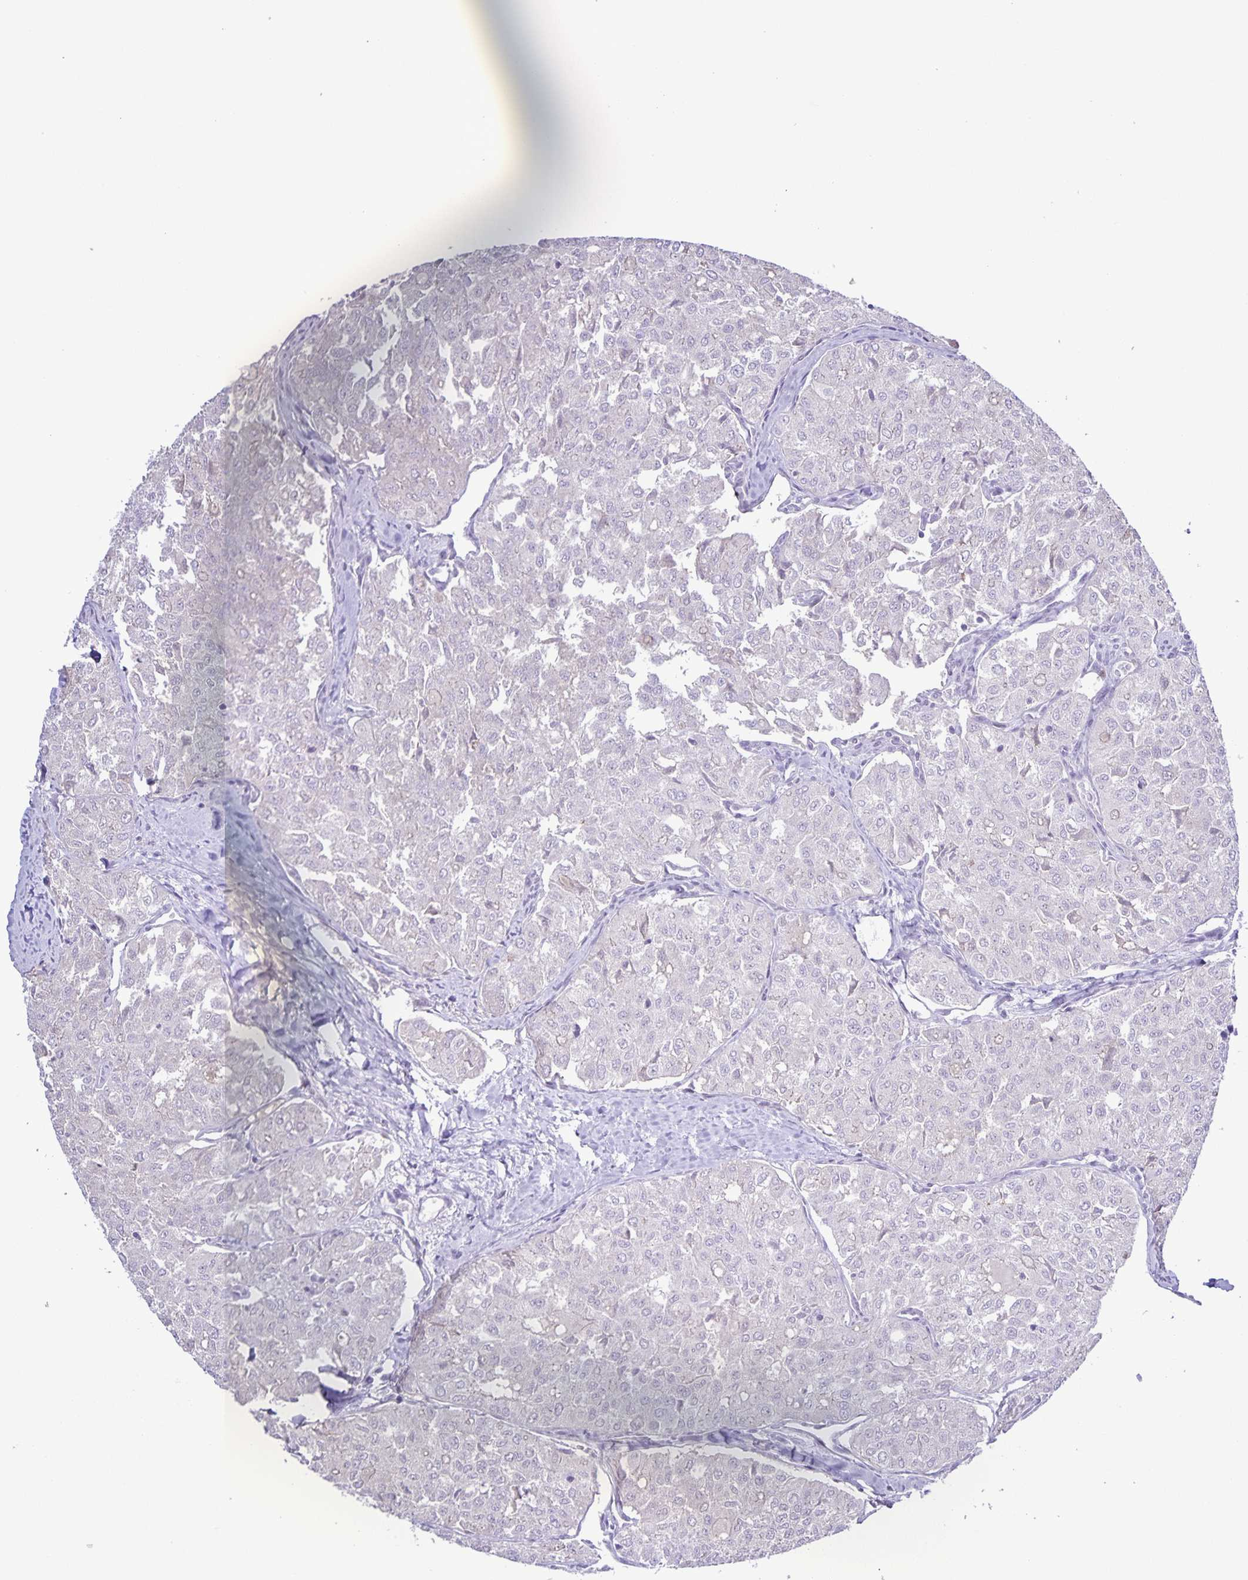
{"staining": {"intensity": "negative", "quantity": "none", "location": "none"}, "tissue": "thyroid cancer", "cell_type": "Tumor cells", "image_type": "cancer", "snomed": [{"axis": "morphology", "description": "Follicular adenoma carcinoma, NOS"}, {"axis": "topography", "description": "Thyroid gland"}], "caption": "IHC photomicrograph of neoplastic tissue: human thyroid cancer stained with DAB shows no significant protein staining in tumor cells.", "gene": "ONECUT2", "patient": {"sex": "male", "age": 75}}